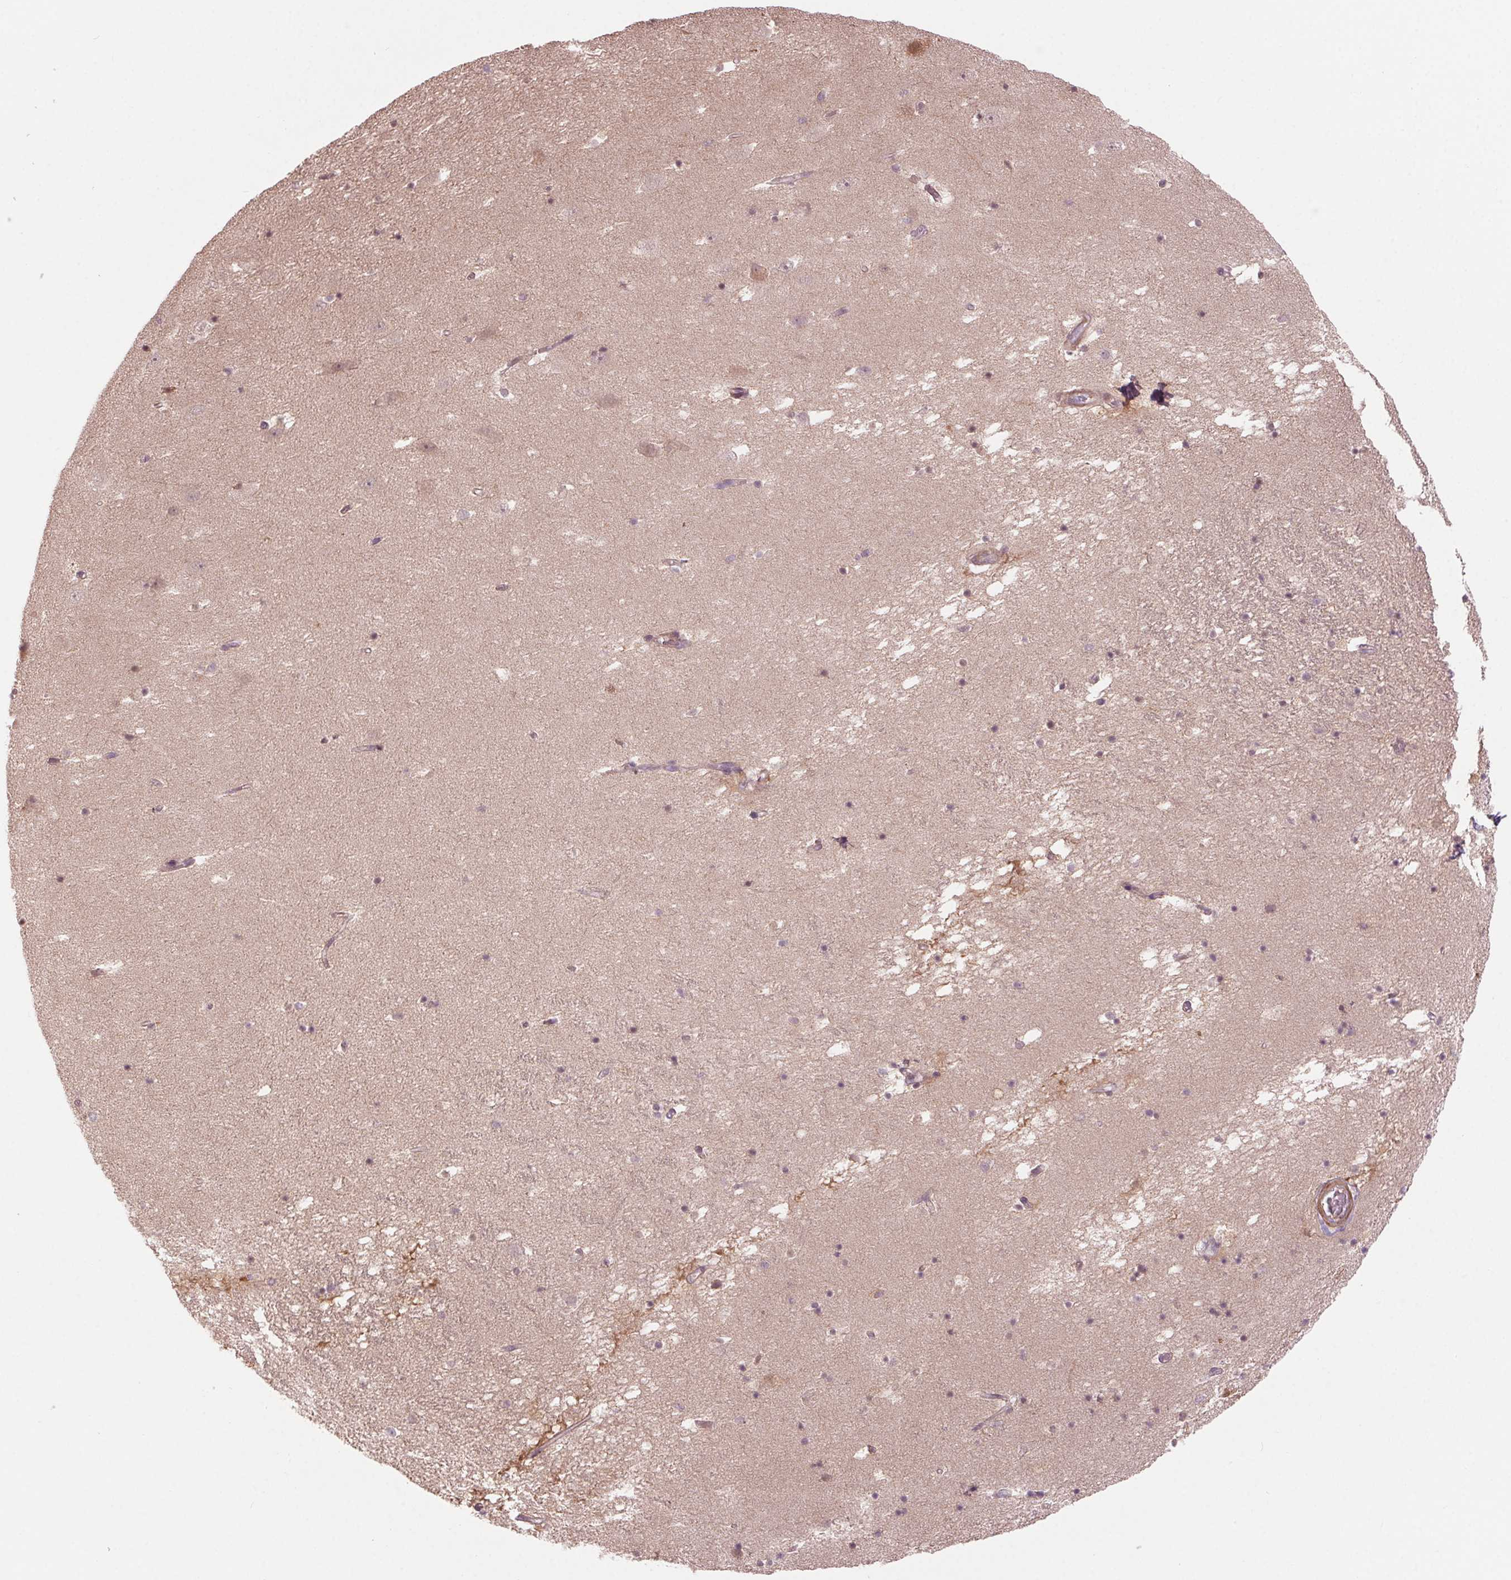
{"staining": {"intensity": "weak", "quantity": "<25%", "location": "nuclear"}, "tissue": "hippocampus", "cell_type": "Glial cells", "image_type": "normal", "snomed": [{"axis": "morphology", "description": "Normal tissue, NOS"}, {"axis": "topography", "description": "Hippocampus"}], "caption": "Immunohistochemistry image of benign human hippocampus stained for a protein (brown), which demonstrates no expression in glial cells. Brightfield microscopy of immunohistochemistry stained with DAB (brown) and hematoxylin (blue), captured at high magnification.", "gene": "HHLA2", "patient": {"sex": "male", "age": 58}}